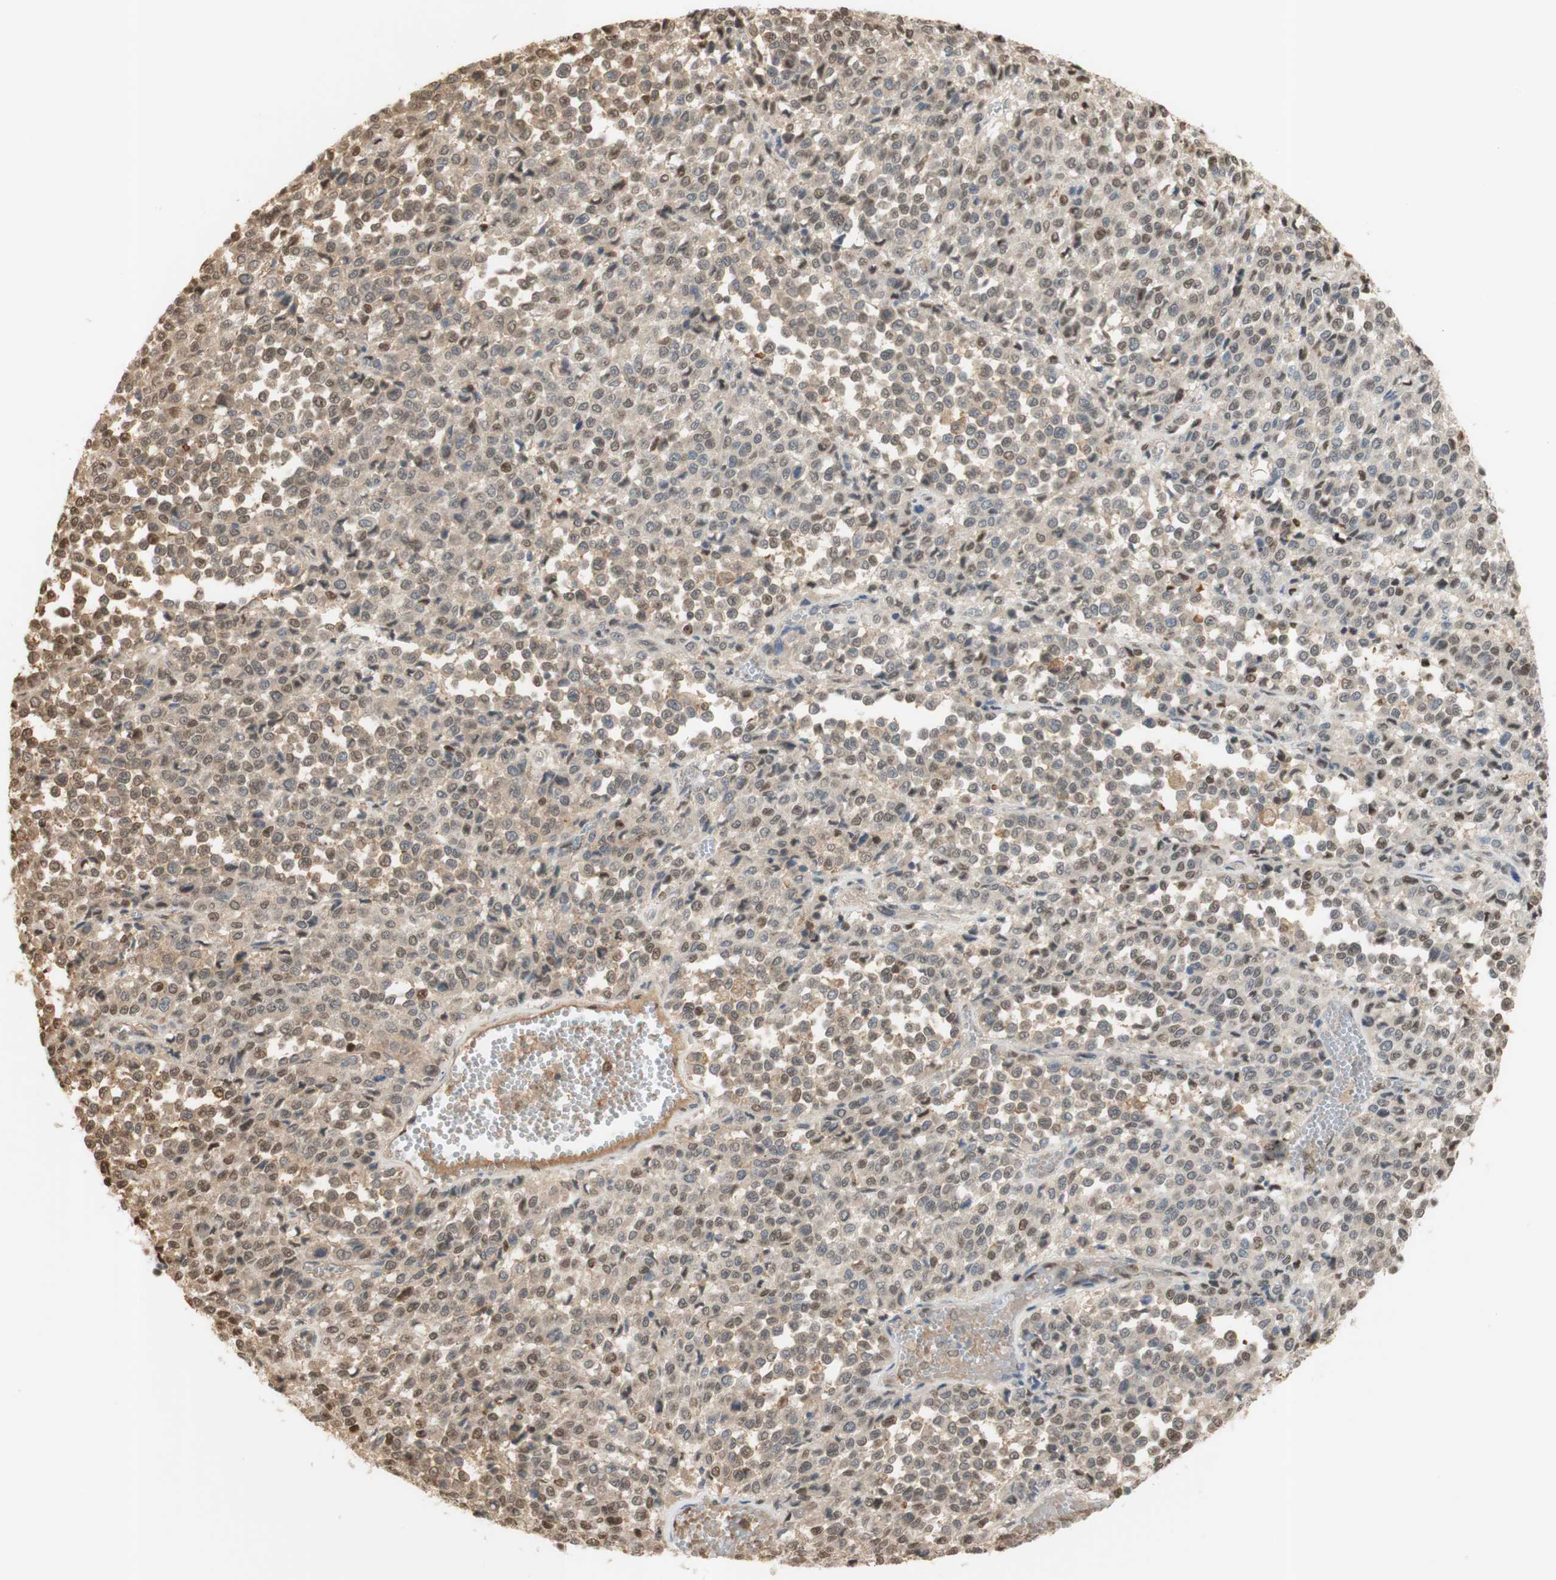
{"staining": {"intensity": "weak", "quantity": ">75%", "location": "cytoplasmic/membranous,nuclear"}, "tissue": "melanoma", "cell_type": "Tumor cells", "image_type": "cancer", "snomed": [{"axis": "morphology", "description": "Malignant melanoma, Metastatic site"}, {"axis": "topography", "description": "Pancreas"}], "caption": "Immunohistochemical staining of malignant melanoma (metastatic site) shows low levels of weak cytoplasmic/membranous and nuclear protein positivity in approximately >75% of tumor cells.", "gene": "NAP1L4", "patient": {"sex": "female", "age": 30}}